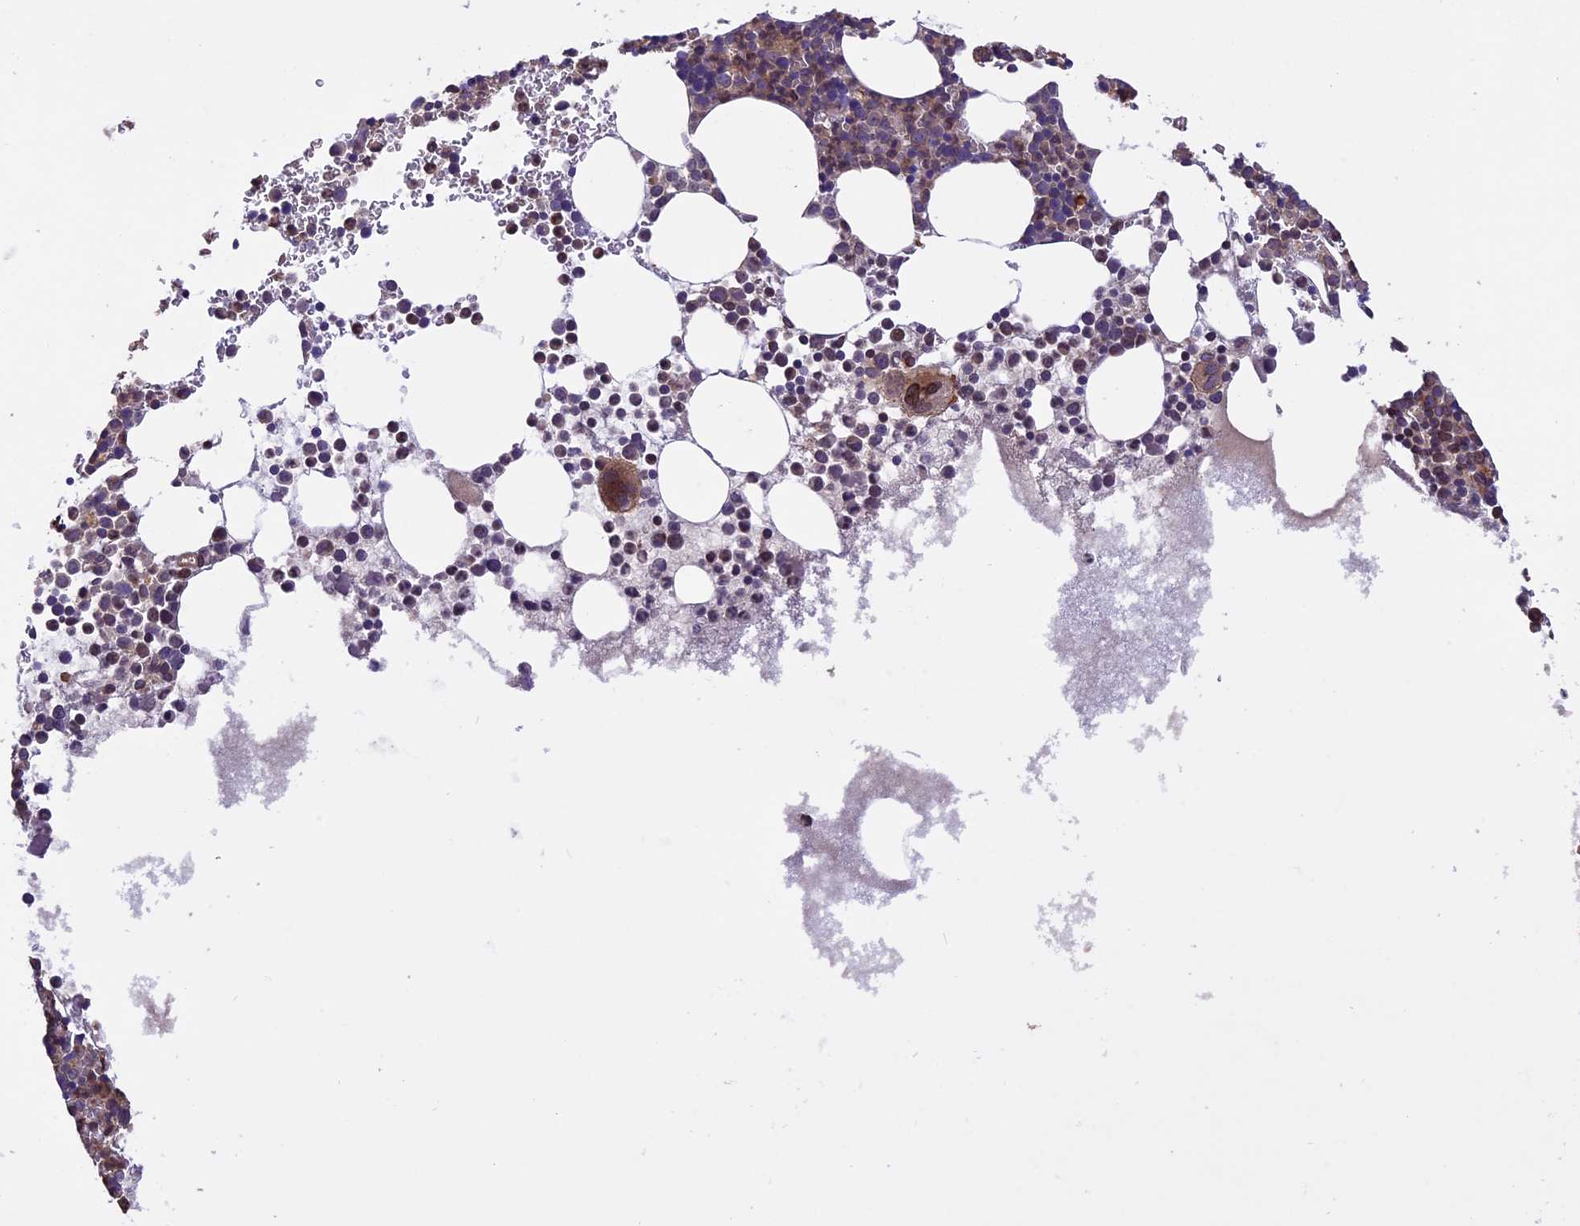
{"staining": {"intensity": "moderate", "quantity": "25%-75%", "location": "cytoplasmic/membranous"}, "tissue": "bone marrow", "cell_type": "Hematopoietic cells", "image_type": "normal", "snomed": [{"axis": "morphology", "description": "Normal tissue, NOS"}, {"axis": "topography", "description": "Bone marrow"}], "caption": "Protein expression analysis of normal human bone marrow reveals moderate cytoplasmic/membranous staining in approximately 25%-75% of hematopoietic cells.", "gene": "CCDC125", "patient": {"sex": "female", "age": 78}}